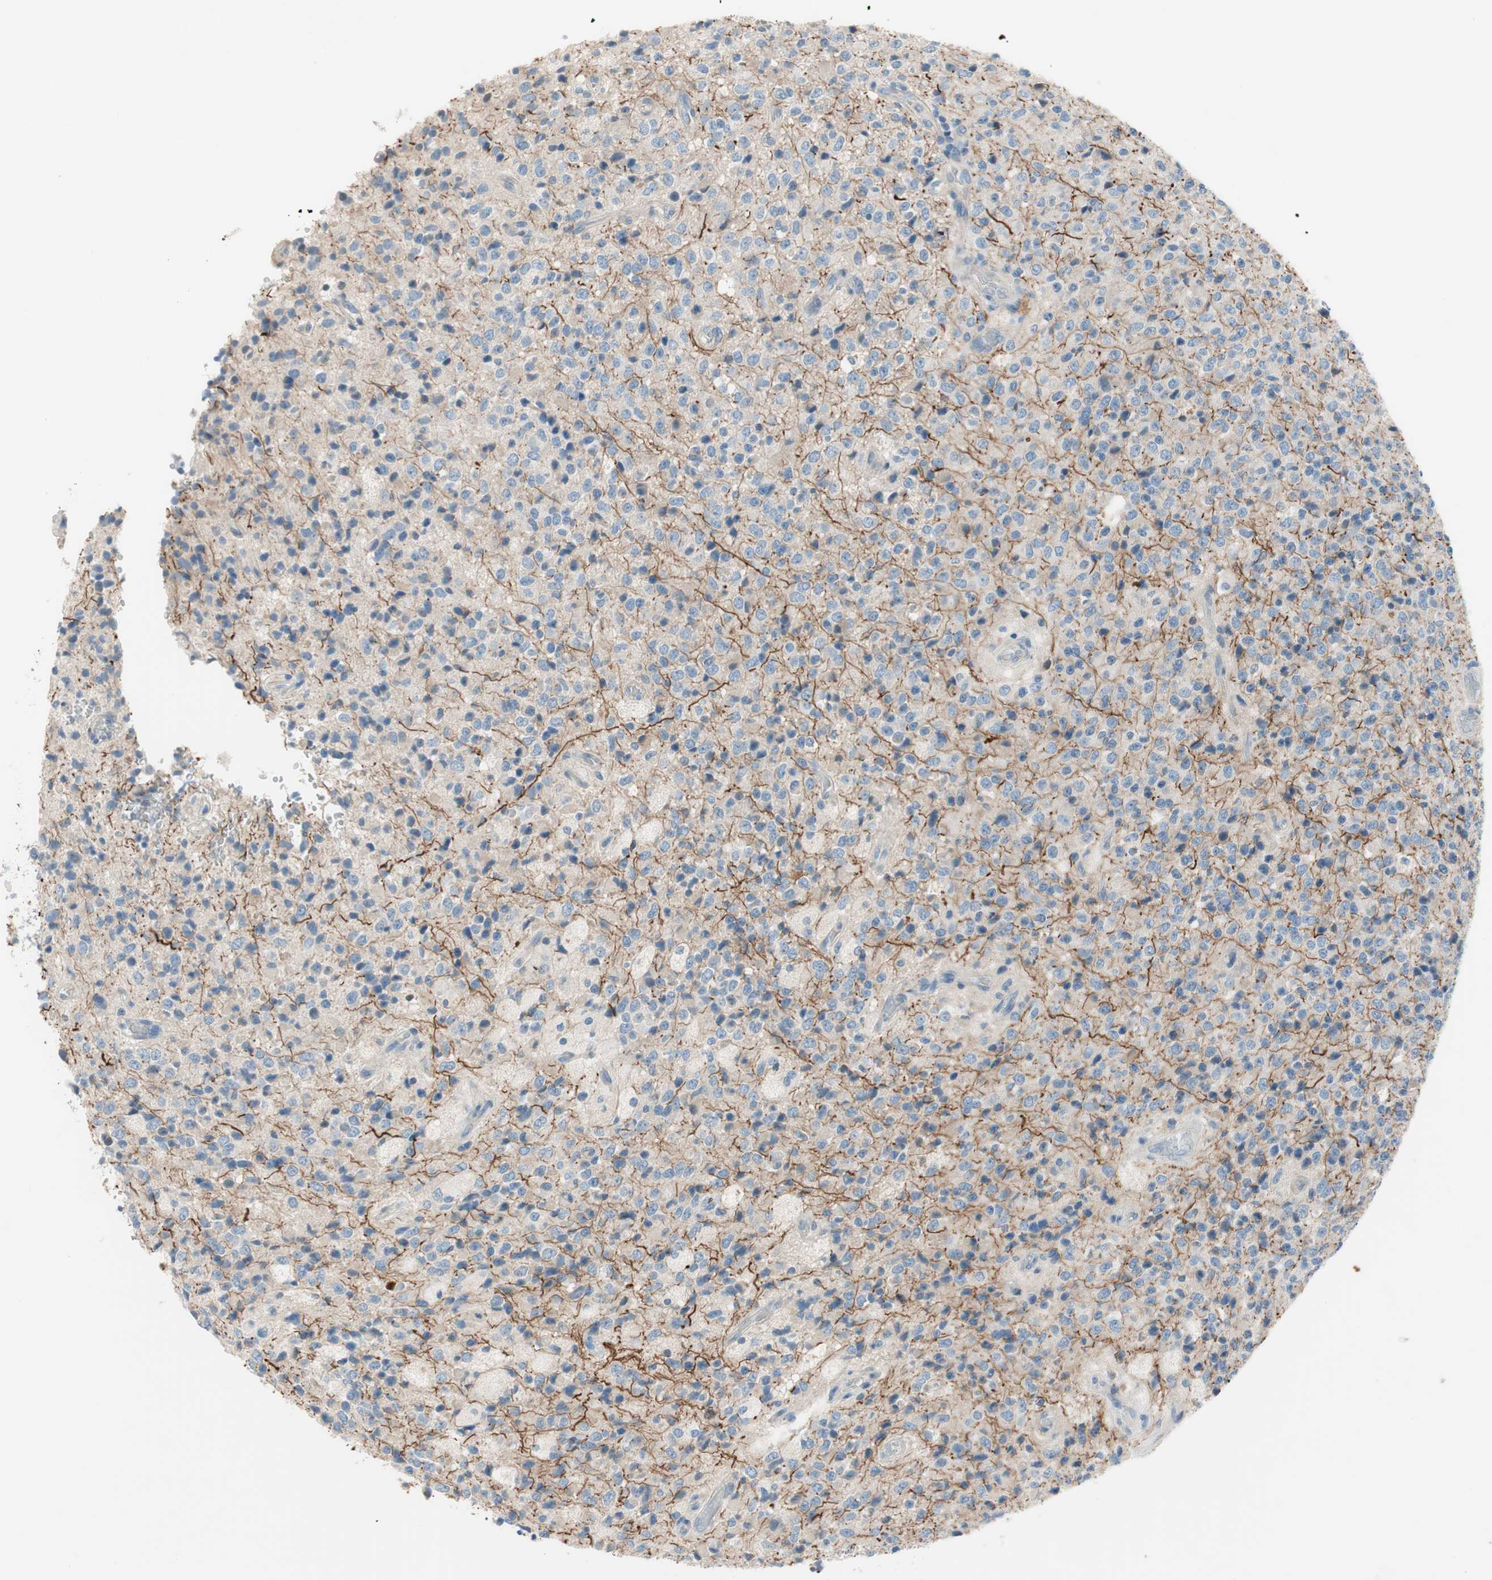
{"staining": {"intensity": "negative", "quantity": "none", "location": "none"}, "tissue": "glioma", "cell_type": "Tumor cells", "image_type": "cancer", "snomed": [{"axis": "morphology", "description": "Glioma, malignant, High grade"}, {"axis": "topography", "description": "pancreas cauda"}], "caption": "This is a photomicrograph of immunohistochemistry staining of malignant glioma (high-grade), which shows no expression in tumor cells.", "gene": "PRRG4", "patient": {"sex": "male", "age": 60}}